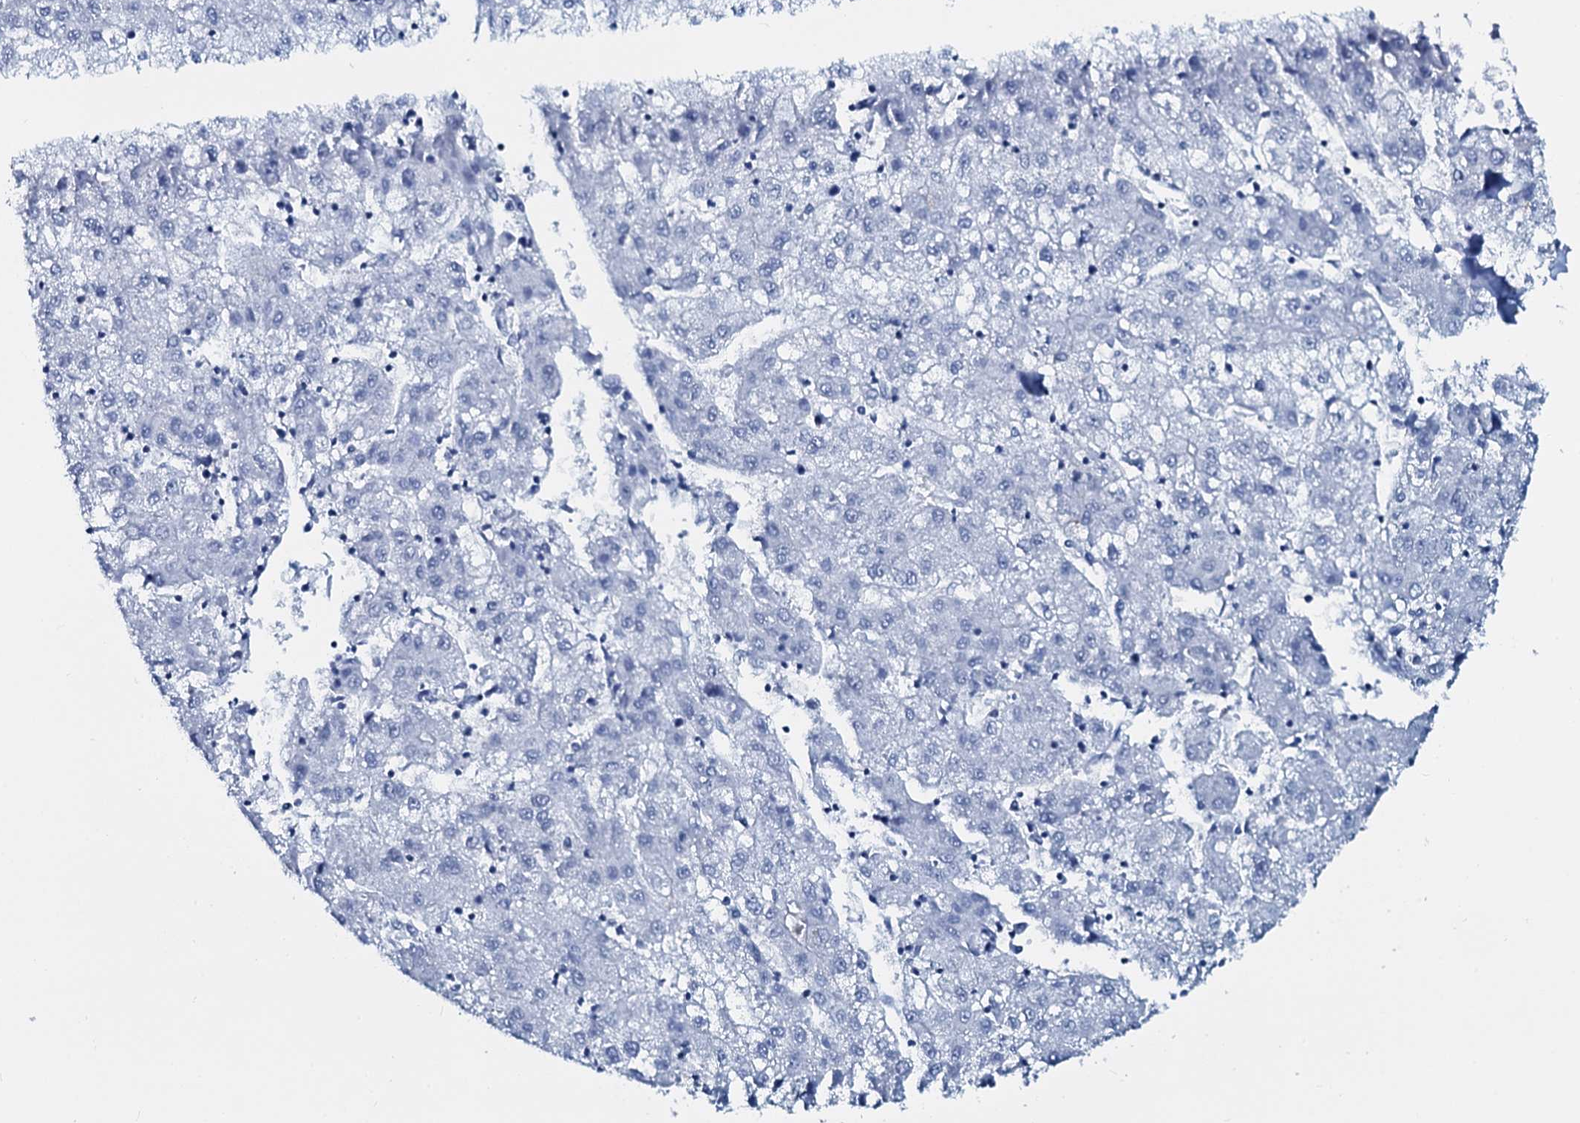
{"staining": {"intensity": "negative", "quantity": "none", "location": "none"}, "tissue": "liver cancer", "cell_type": "Tumor cells", "image_type": "cancer", "snomed": [{"axis": "morphology", "description": "Carcinoma, Hepatocellular, NOS"}, {"axis": "topography", "description": "Liver"}], "caption": "High power microscopy image of an immunohistochemistry (IHC) image of liver cancer, revealing no significant expression in tumor cells.", "gene": "SLC4A7", "patient": {"sex": "male", "age": 72}}